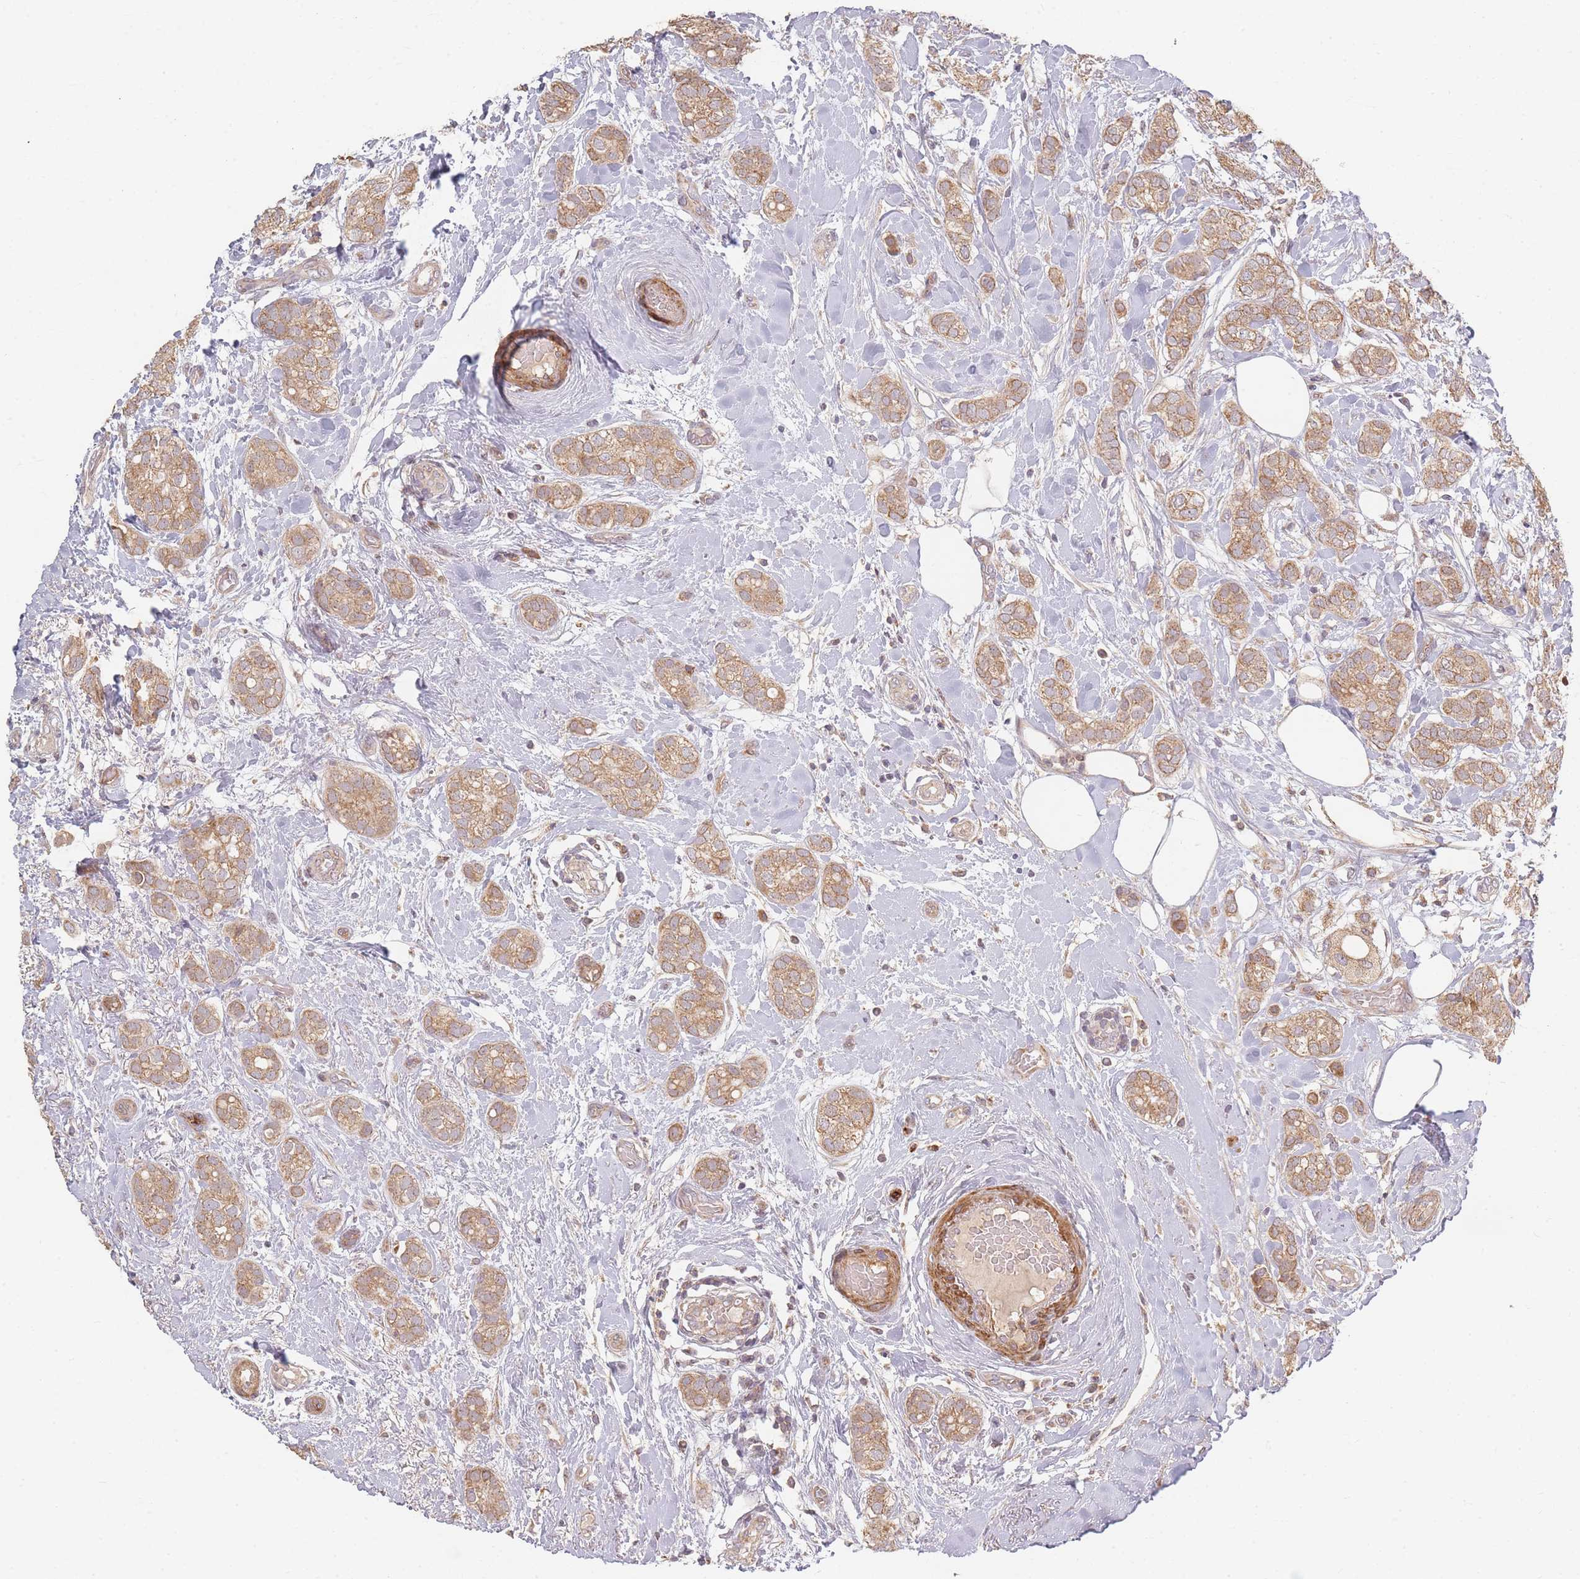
{"staining": {"intensity": "moderate", "quantity": ">75%", "location": "cytoplasmic/membranous"}, "tissue": "breast cancer", "cell_type": "Tumor cells", "image_type": "cancer", "snomed": [{"axis": "morphology", "description": "Duct carcinoma"}, {"axis": "topography", "description": "Breast"}], "caption": "Brown immunohistochemical staining in breast cancer (intraductal carcinoma) exhibits moderate cytoplasmic/membranous expression in about >75% of tumor cells. Immunohistochemistry stains the protein in brown and the nuclei are stained blue.", "gene": "MRPS6", "patient": {"sex": "female", "age": 73}}